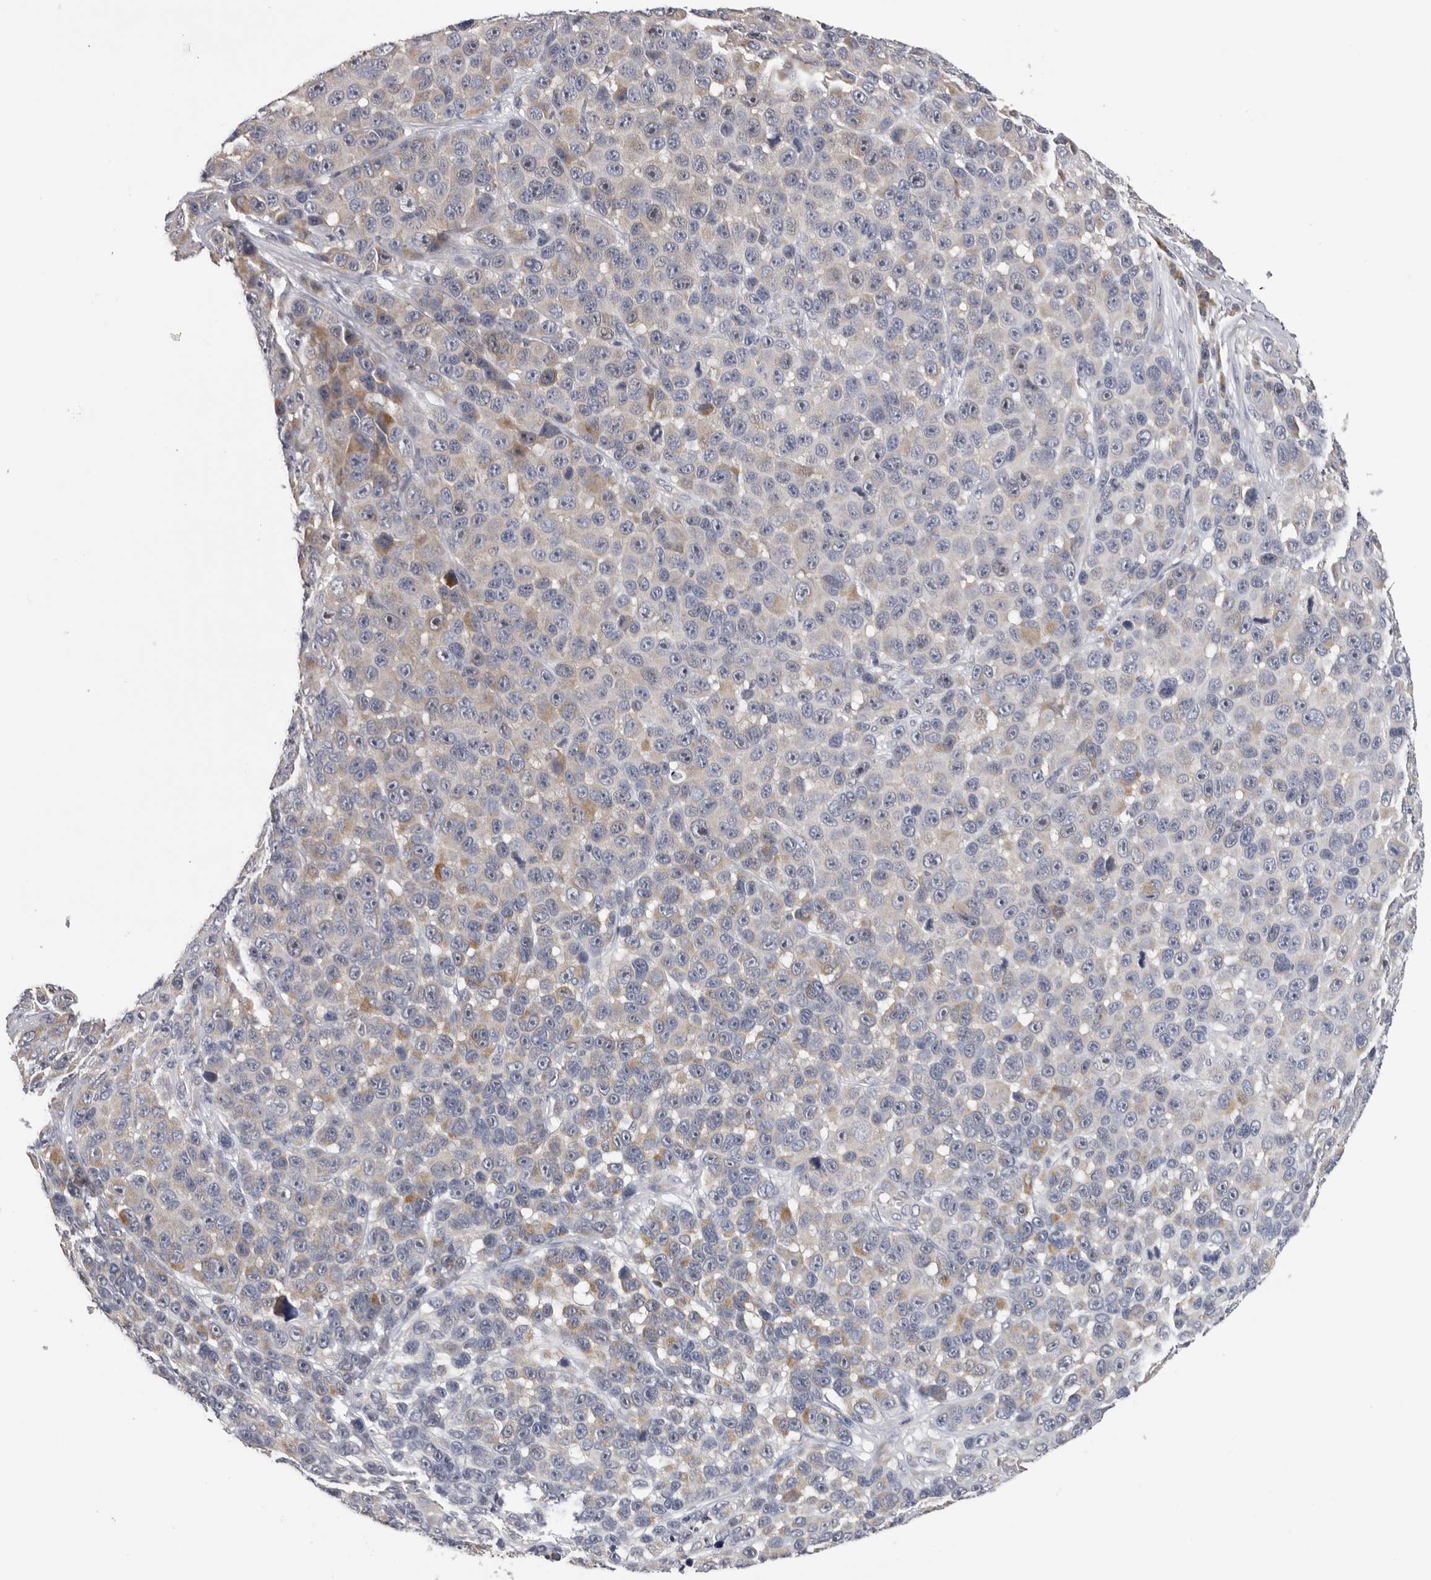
{"staining": {"intensity": "weak", "quantity": "<25%", "location": "cytoplasmic/membranous"}, "tissue": "melanoma", "cell_type": "Tumor cells", "image_type": "cancer", "snomed": [{"axis": "morphology", "description": "Malignant melanoma, NOS"}, {"axis": "topography", "description": "Skin"}], "caption": "This is an immunohistochemistry (IHC) photomicrograph of malignant melanoma. There is no expression in tumor cells.", "gene": "KIF2B", "patient": {"sex": "male", "age": 53}}